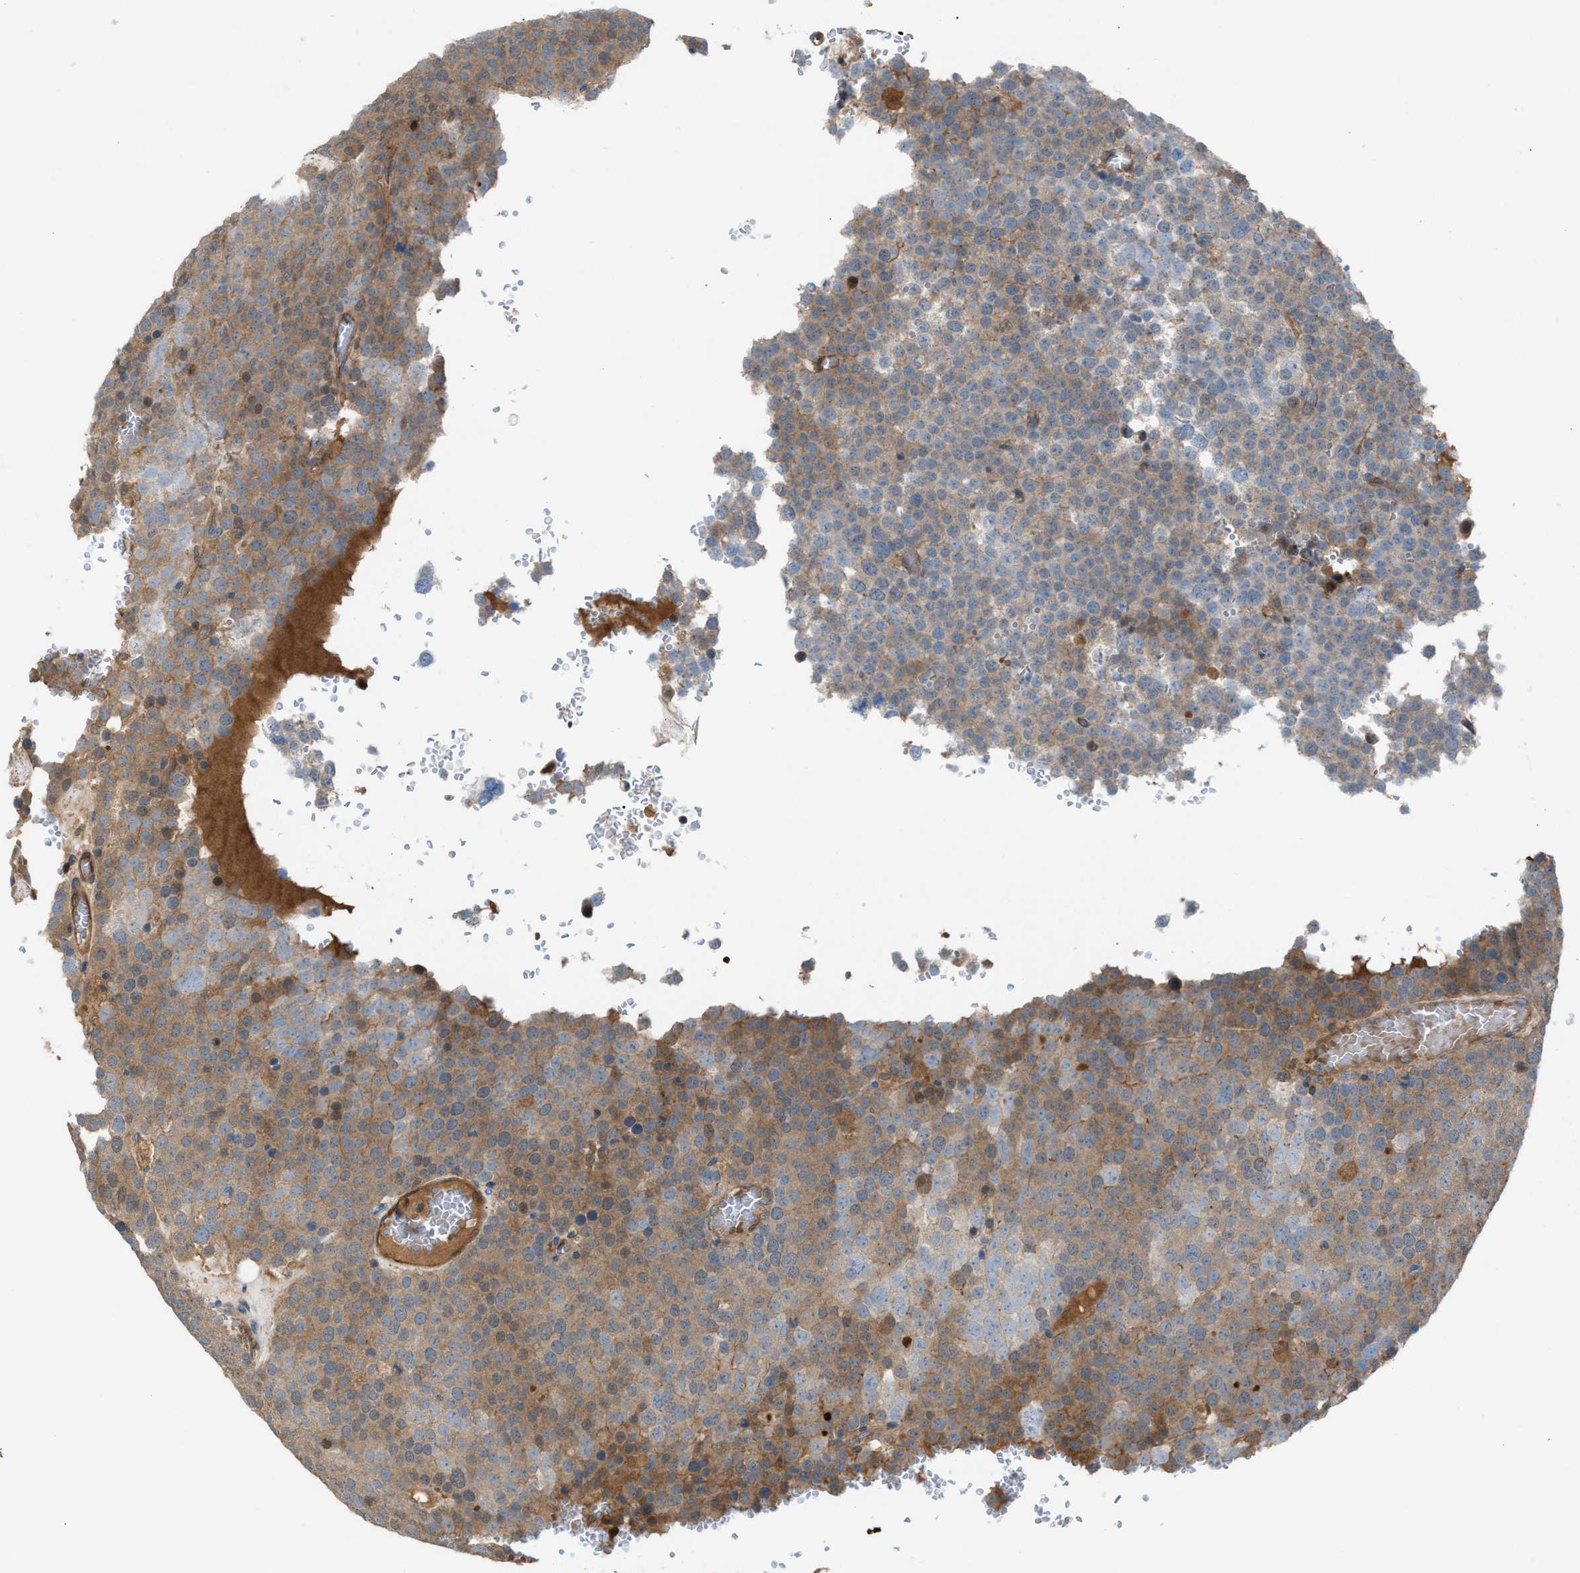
{"staining": {"intensity": "weak", "quantity": ">75%", "location": "cytoplasmic/membranous"}, "tissue": "testis cancer", "cell_type": "Tumor cells", "image_type": "cancer", "snomed": [{"axis": "morphology", "description": "Seminoma, NOS"}, {"axis": "topography", "description": "Testis"}], "caption": "Human seminoma (testis) stained for a protein (brown) exhibits weak cytoplasmic/membranous positive expression in approximately >75% of tumor cells.", "gene": "TPK1", "patient": {"sex": "male", "age": 71}}